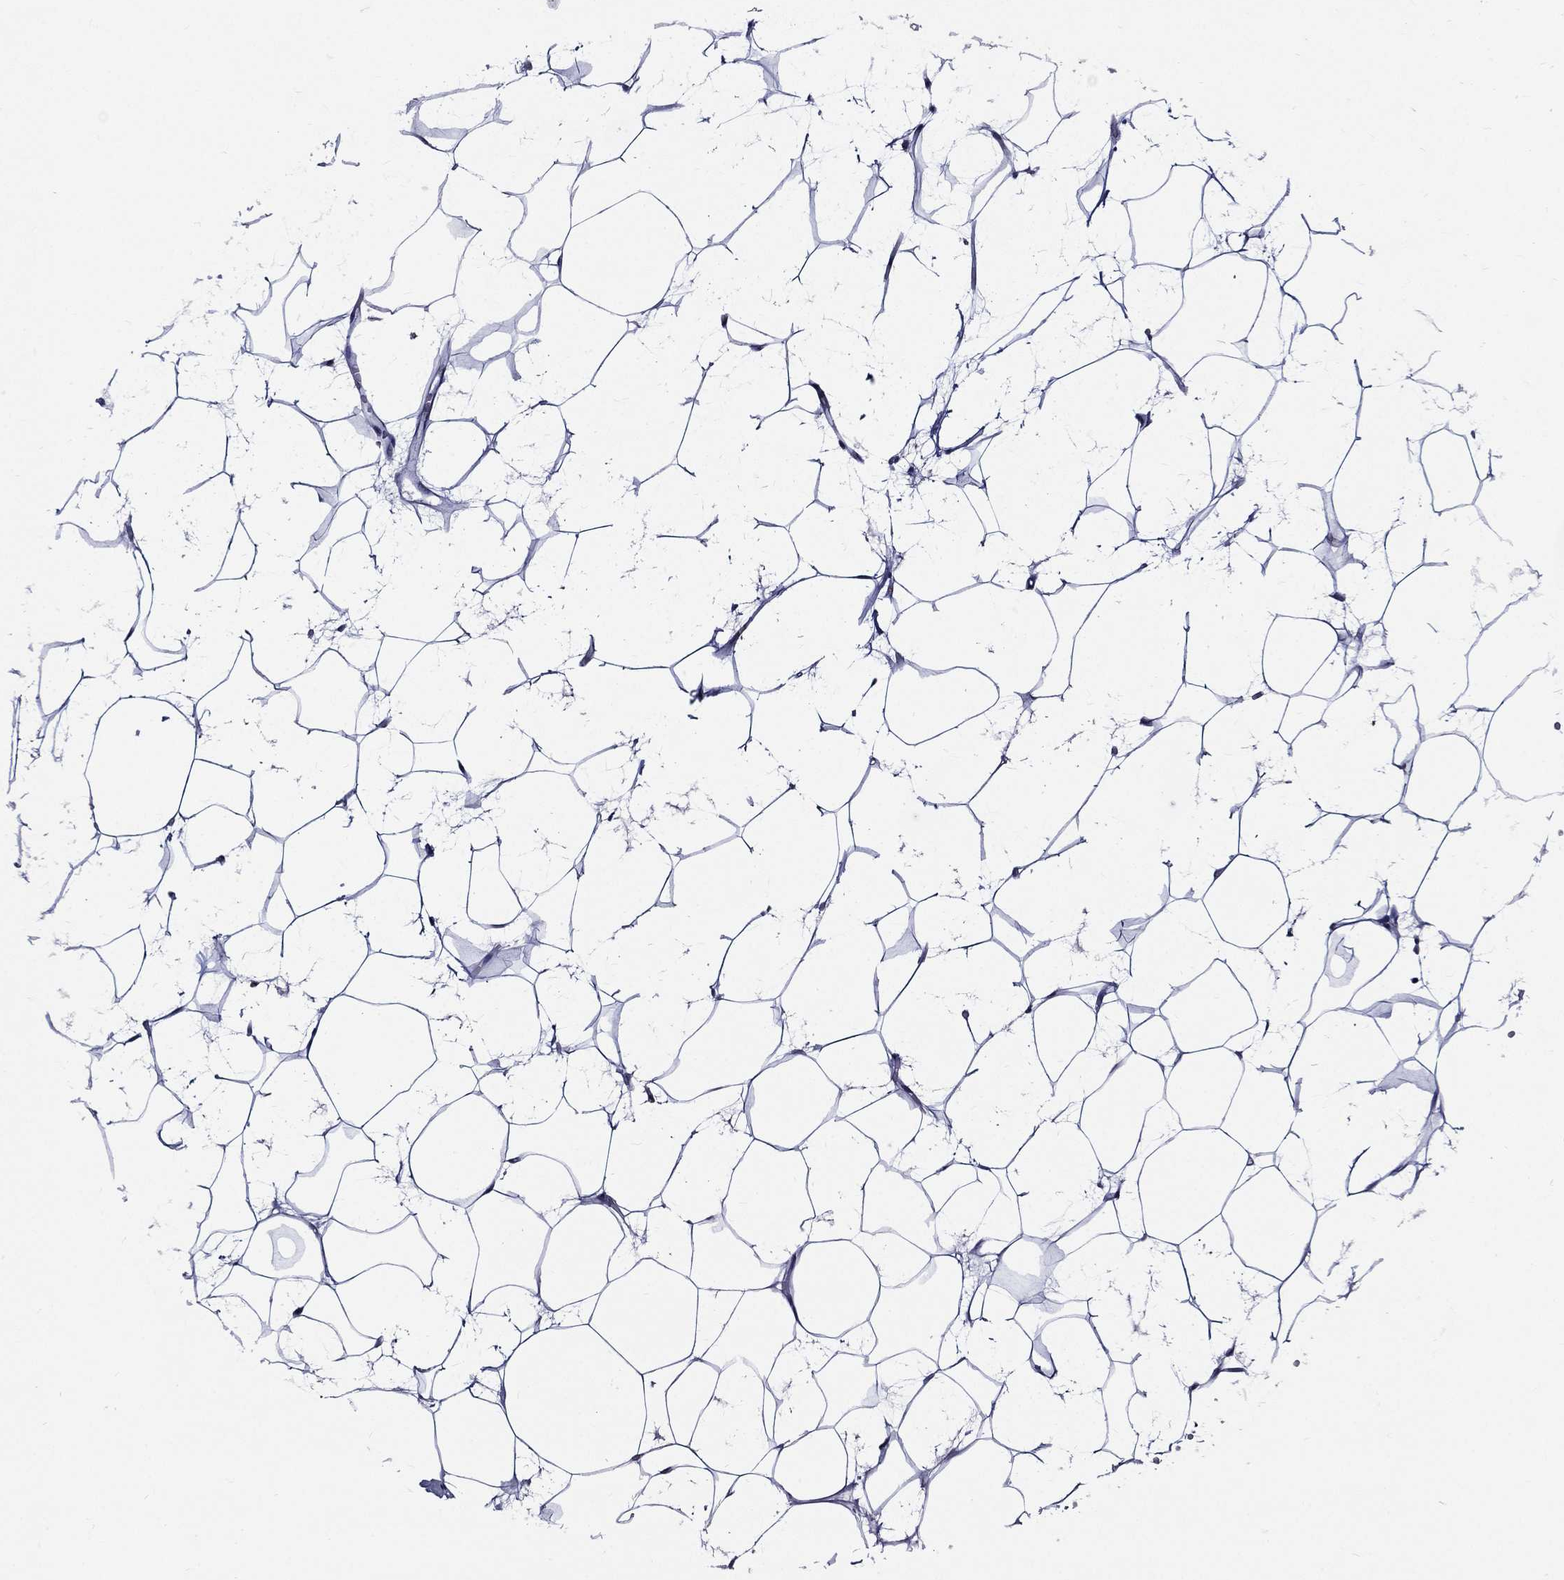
{"staining": {"intensity": "negative", "quantity": "none", "location": "none"}, "tissue": "adipose tissue", "cell_type": "Adipocytes", "image_type": "normal", "snomed": [{"axis": "morphology", "description": "Normal tissue, NOS"}, {"axis": "topography", "description": "Breast"}], "caption": "IHC of benign adipose tissue exhibits no positivity in adipocytes.", "gene": "GPR171", "patient": {"sex": "female", "age": 49}}